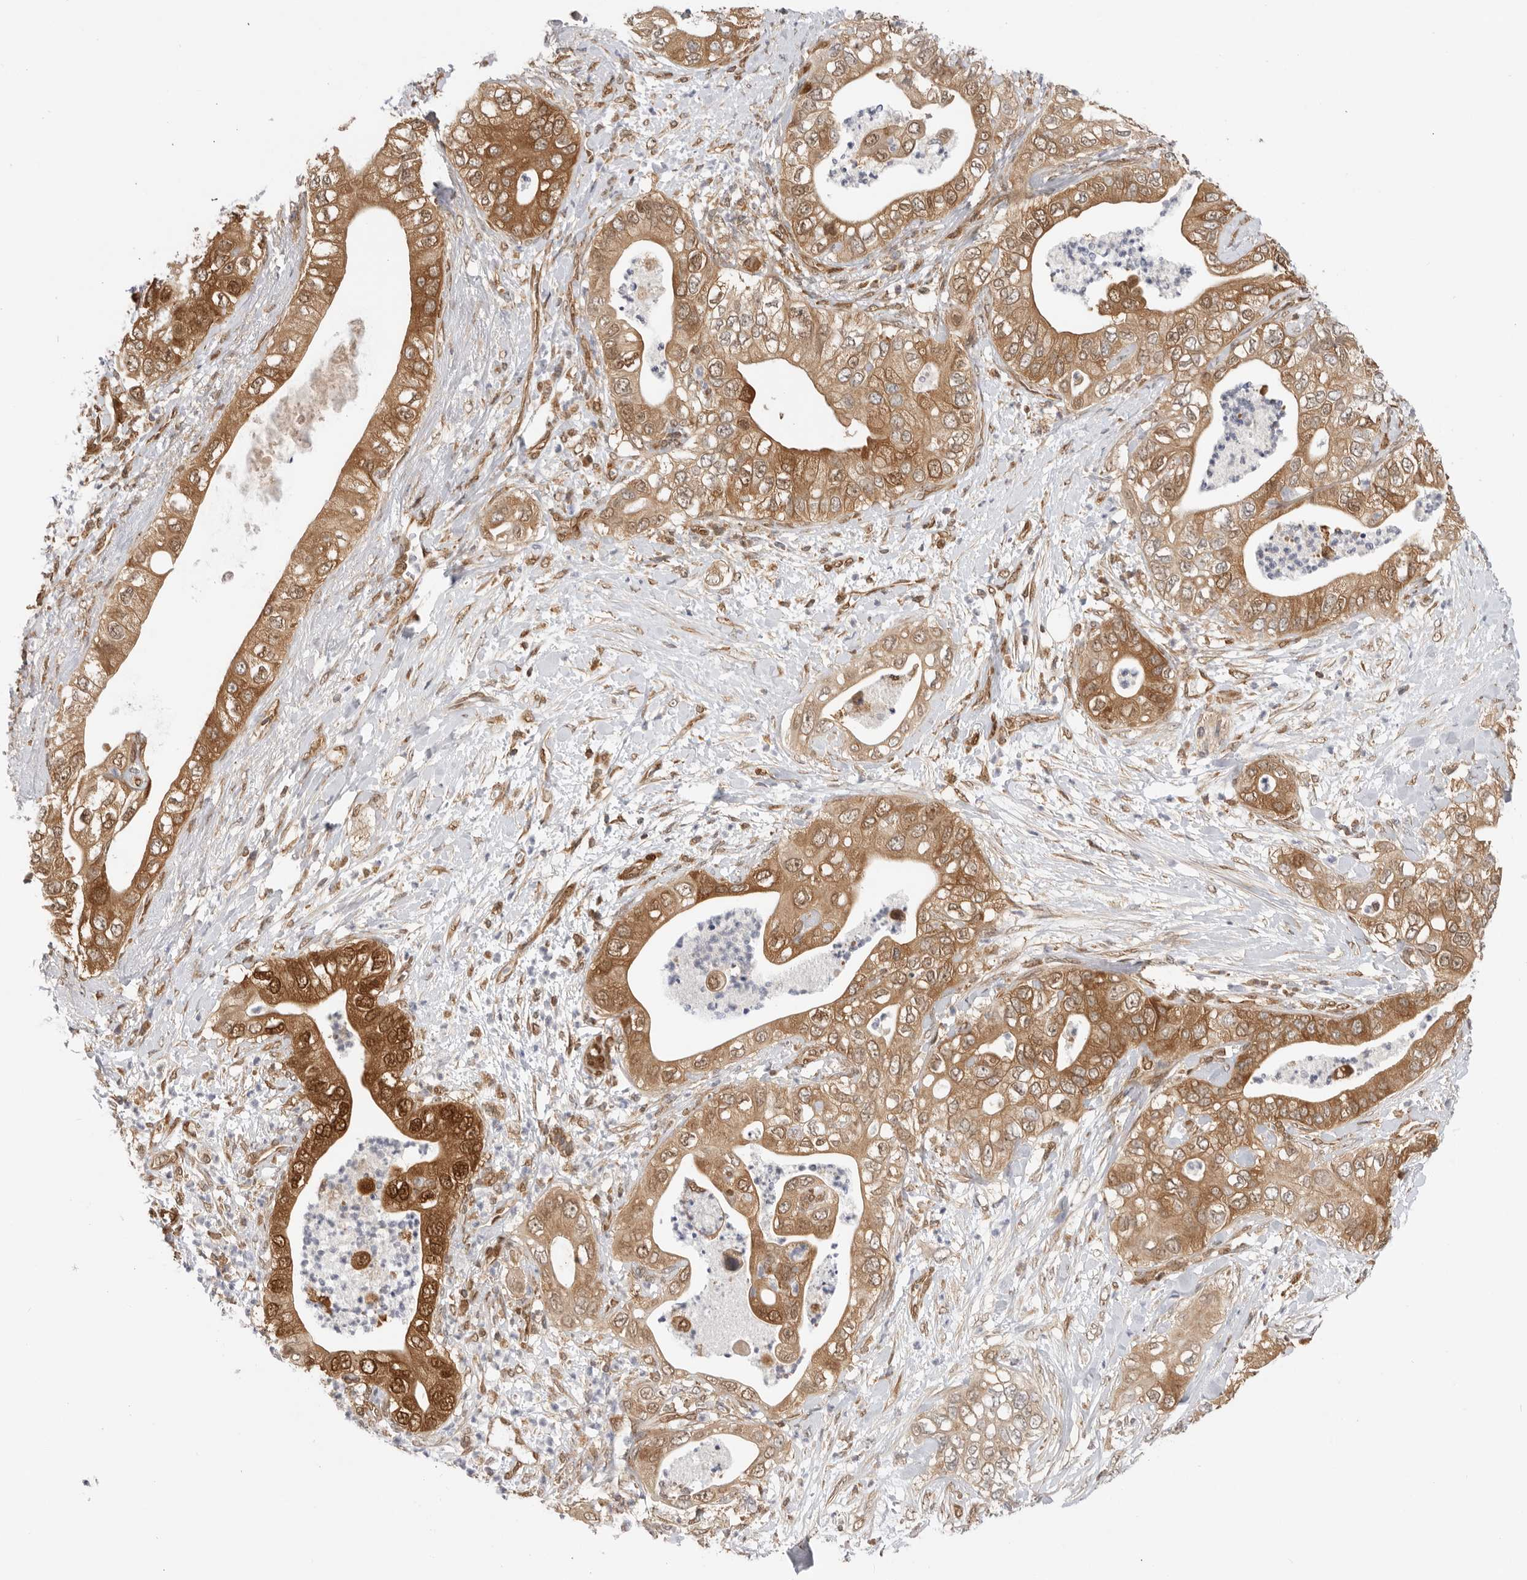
{"staining": {"intensity": "moderate", "quantity": ">75%", "location": "cytoplasmic/membranous"}, "tissue": "pancreatic cancer", "cell_type": "Tumor cells", "image_type": "cancer", "snomed": [{"axis": "morphology", "description": "Adenocarcinoma, NOS"}, {"axis": "topography", "description": "Pancreas"}], "caption": "Moderate cytoplasmic/membranous protein expression is seen in approximately >75% of tumor cells in pancreatic adenocarcinoma.", "gene": "DCAF8", "patient": {"sex": "female", "age": 78}}